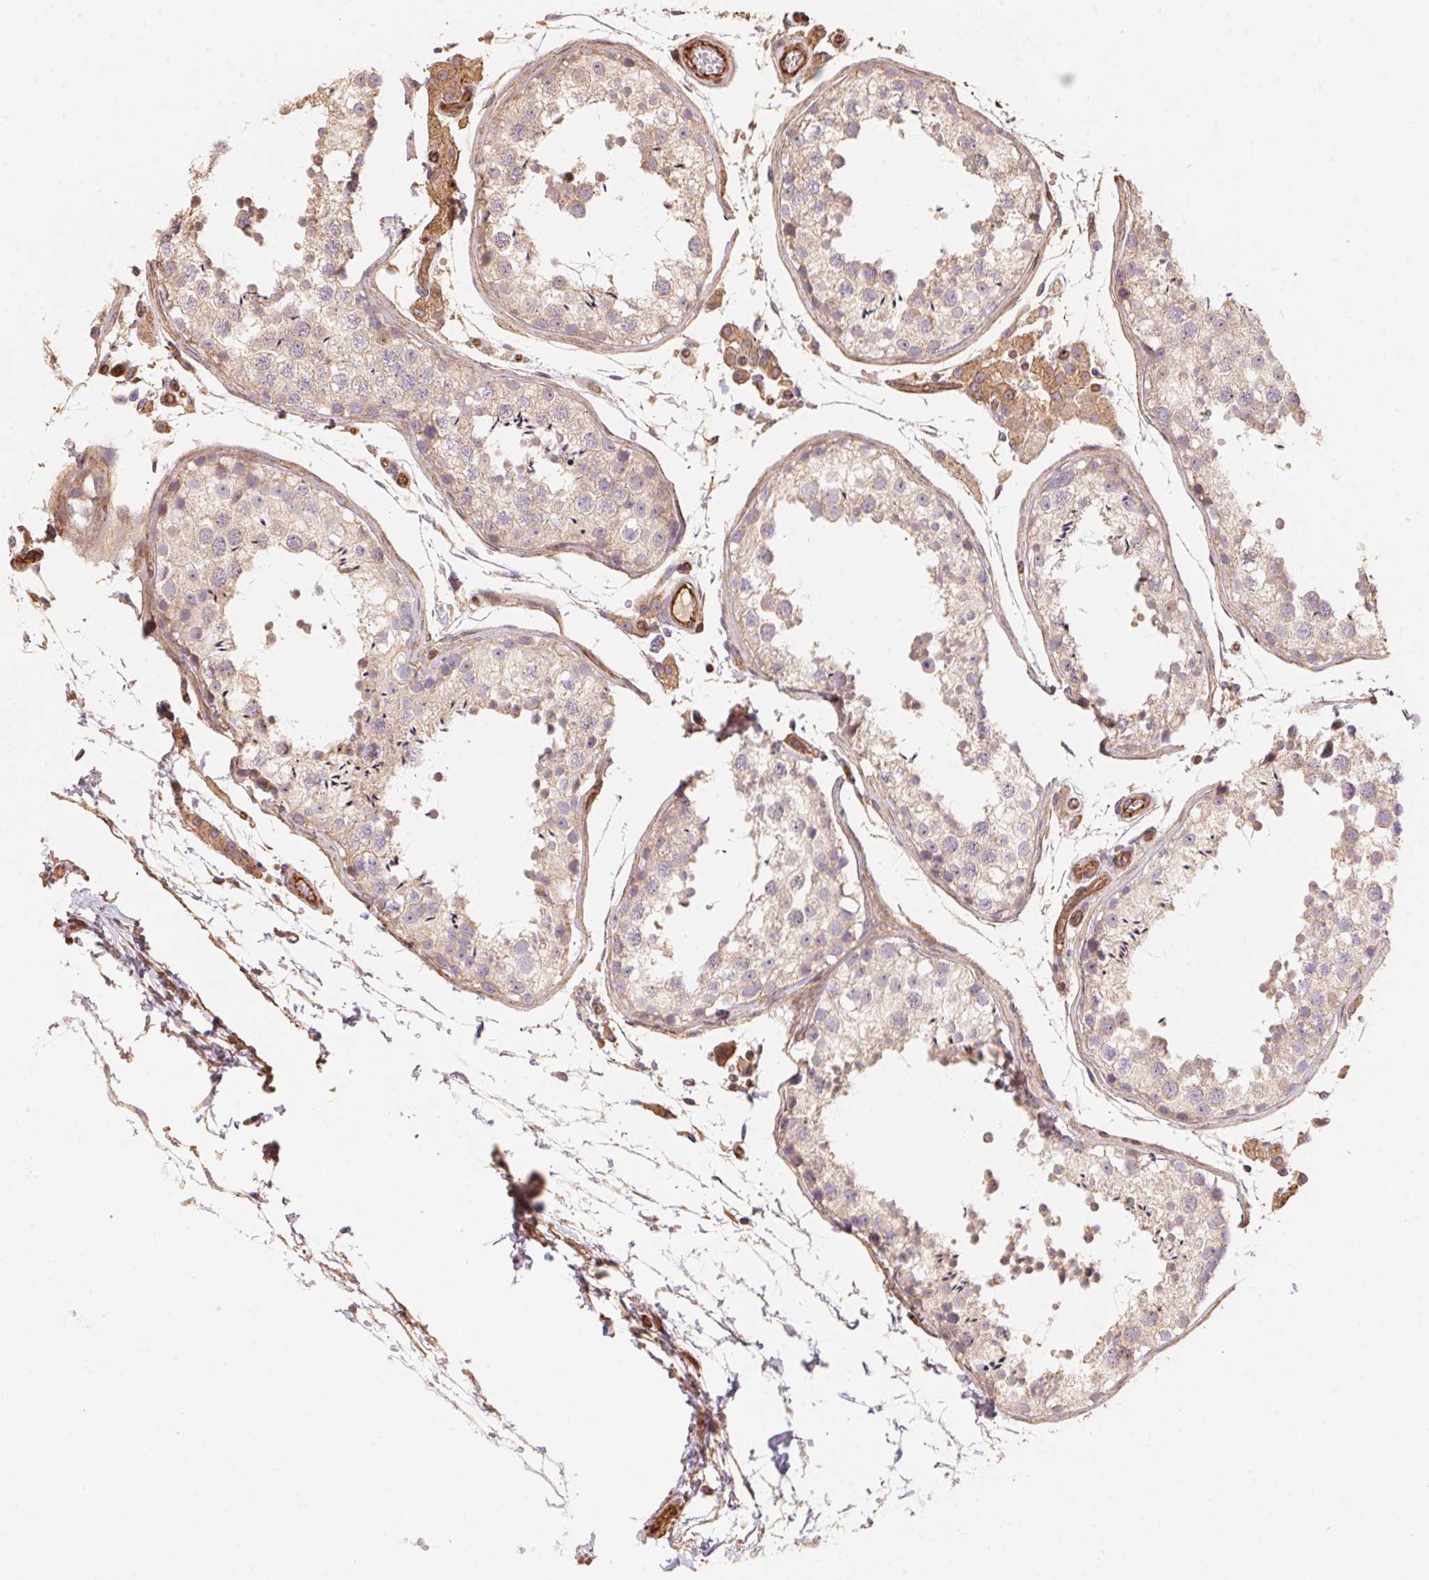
{"staining": {"intensity": "weak", "quantity": "25%-75%", "location": "cytoplasmic/membranous"}, "tissue": "testis", "cell_type": "Cells in seminiferous ducts", "image_type": "normal", "snomed": [{"axis": "morphology", "description": "Normal tissue, NOS"}, {"axis": "topography", "description": "Testis"}], "caption": "A brown stain highlights weak cytoplasmic/membranous expression of a protein in cells in seminiferous ducts of normal testis. The staining is performed using DAB brown chromogen to label protein expression. The nuclei are counter-stained blue using hematoxylin.", "gene": "FRAS1", "patient": {"sex": "male", "age": 29}}